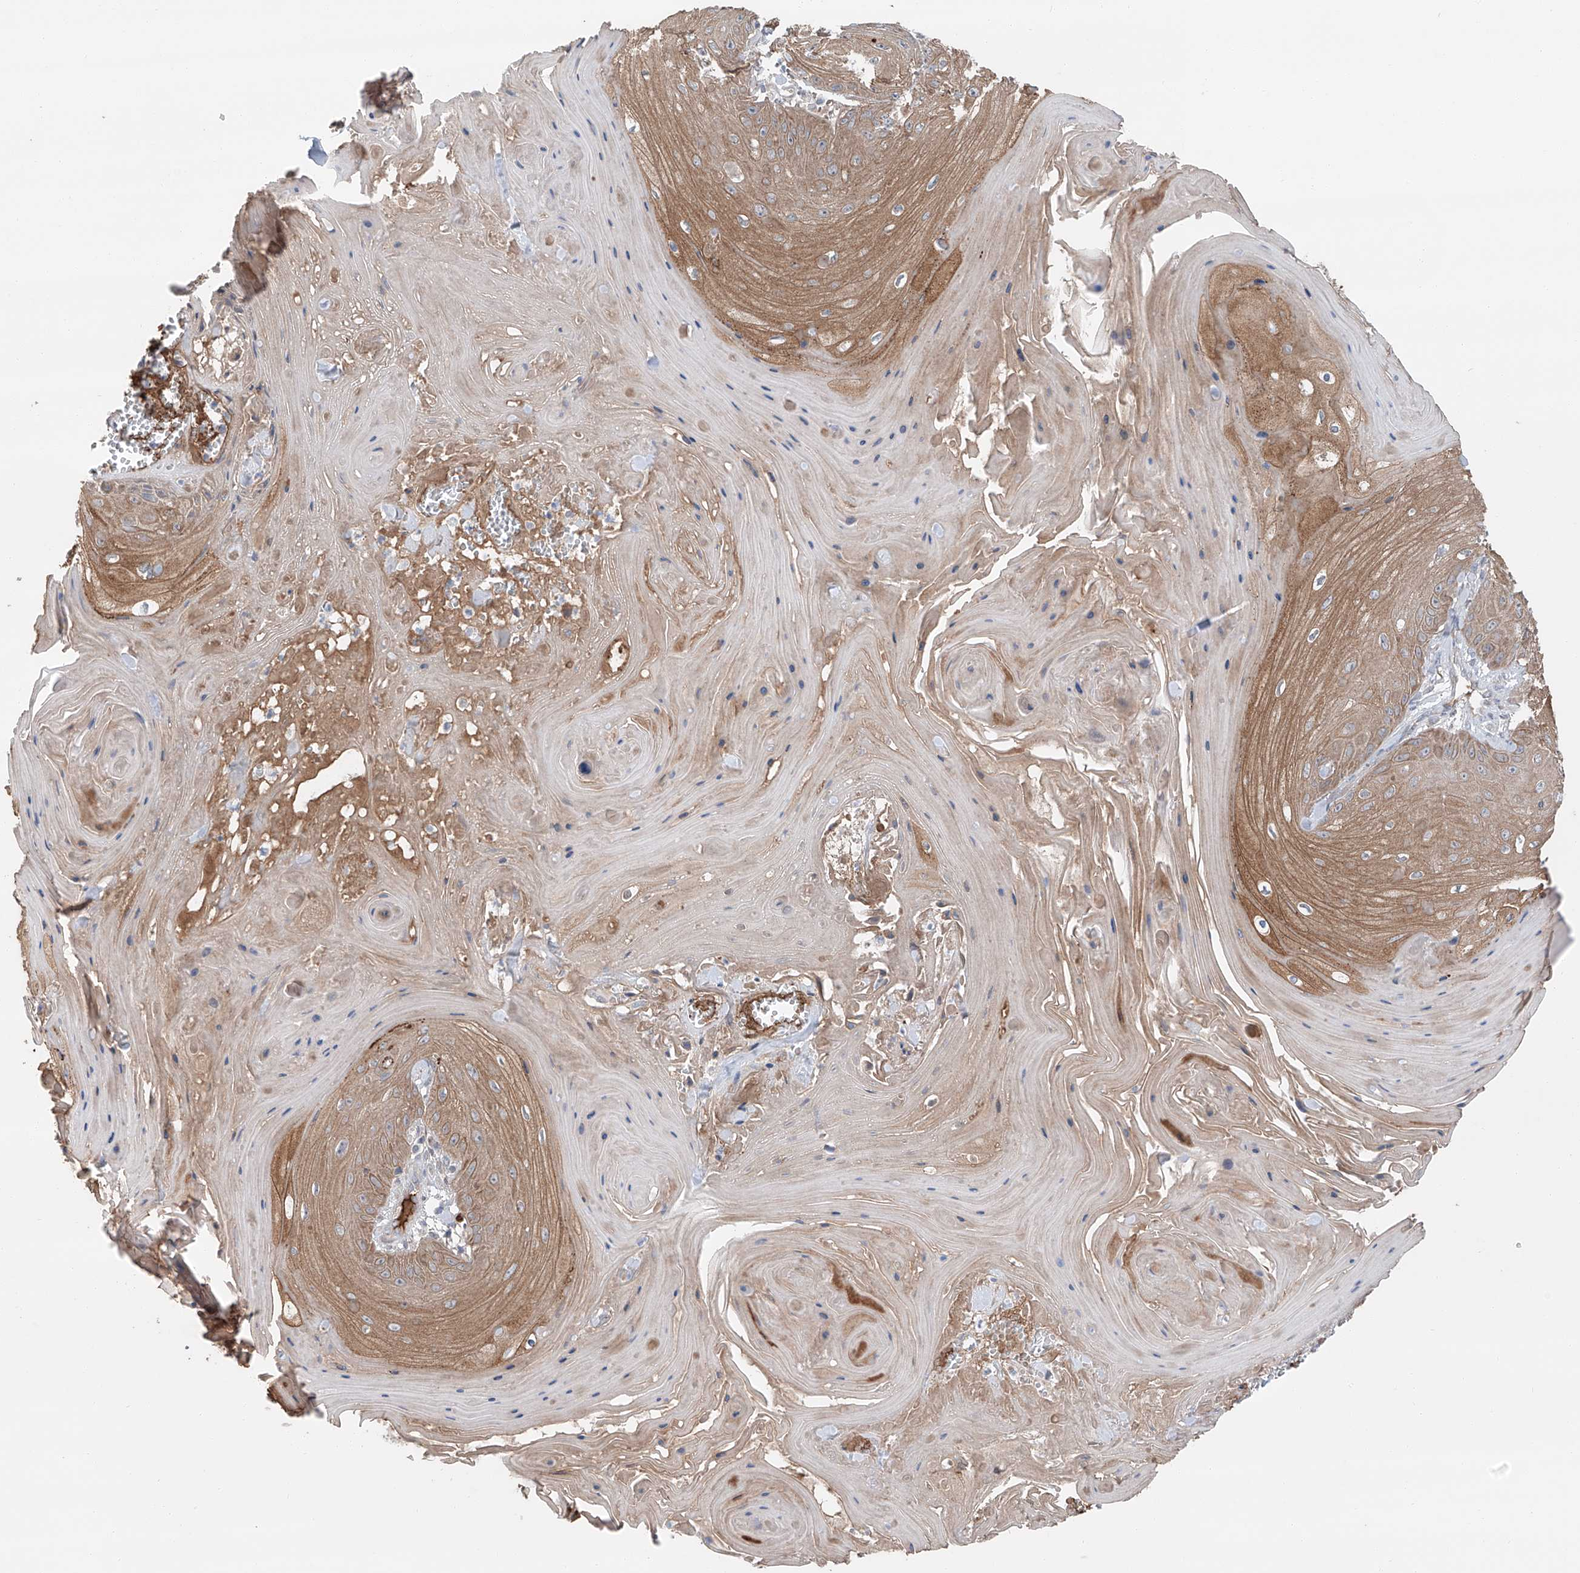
{"staining": {"intensity": "weak", "quantity": "<25%", "location": "cytoplasmic/membranous"}, "tissue": "skin cancer", "cell_type": "Tumor cells", "image_type": "cancer", "snomed": [{"axis": "morphology", "description": "Squamous cell carcinoma, NOS"}, {"axis": "topography", "description": "Skin"}], "caption": "Skin squamous cell carcinoma was stained to show a protein in brown. There is no significant expression in tumor cells.", "gene": "SIX4", "patient": {"sex": "male", "age": 74}}